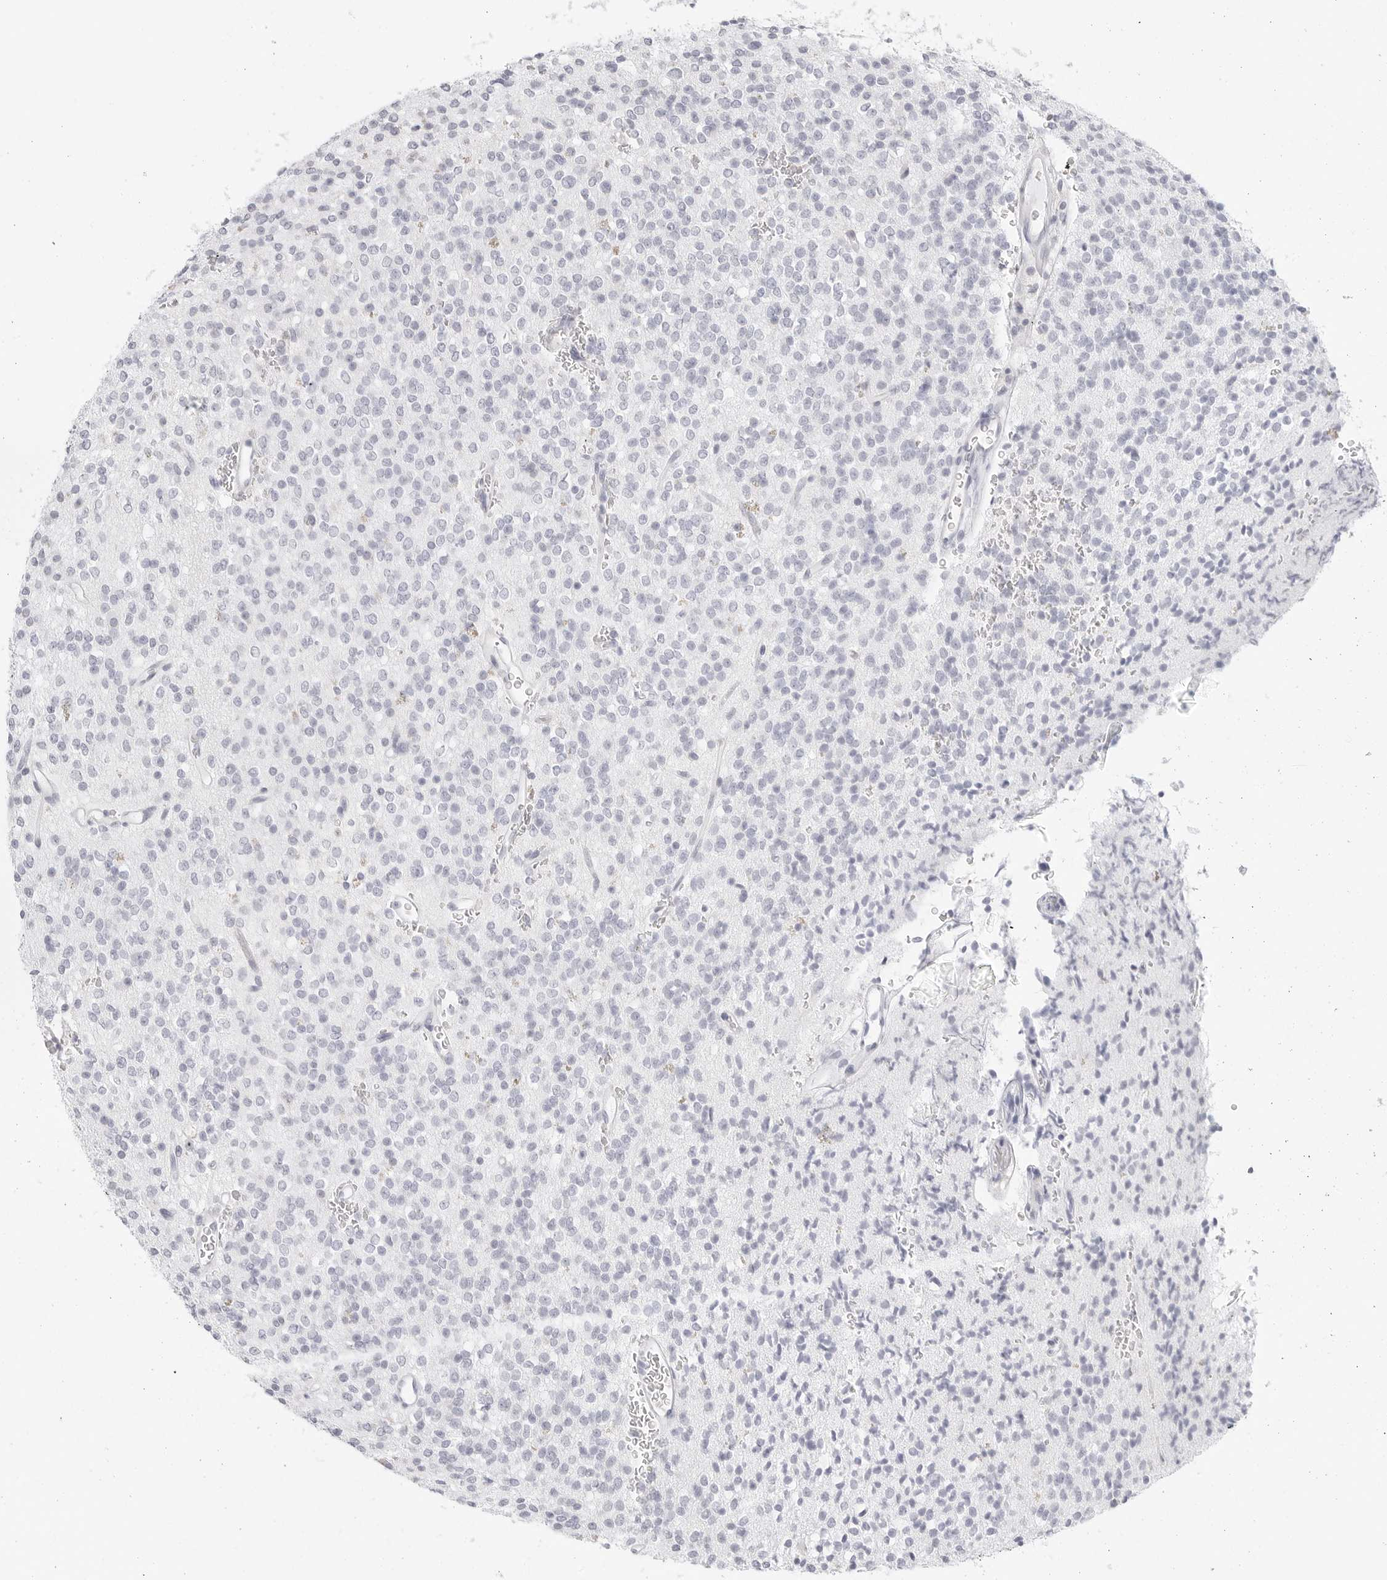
{"staining": {"intensity": "negative", "quantity": "none", "location": "none"}, "tissue": "glioma", "cell_type": "Tumor cells", "image_type": "cancer", "snomed": [{"axis": "morphology", "description": "Glioma, malignant, High grade"}, {"axis": "topography", "description": "Brain"}], "caption": "IHC image of malignant high-grade glioma stained for a protein (brown), which demonstrates no staining in tumor cells.", "gene": "HMGCS2", "patient": {"sex": "male", "age": 34}}